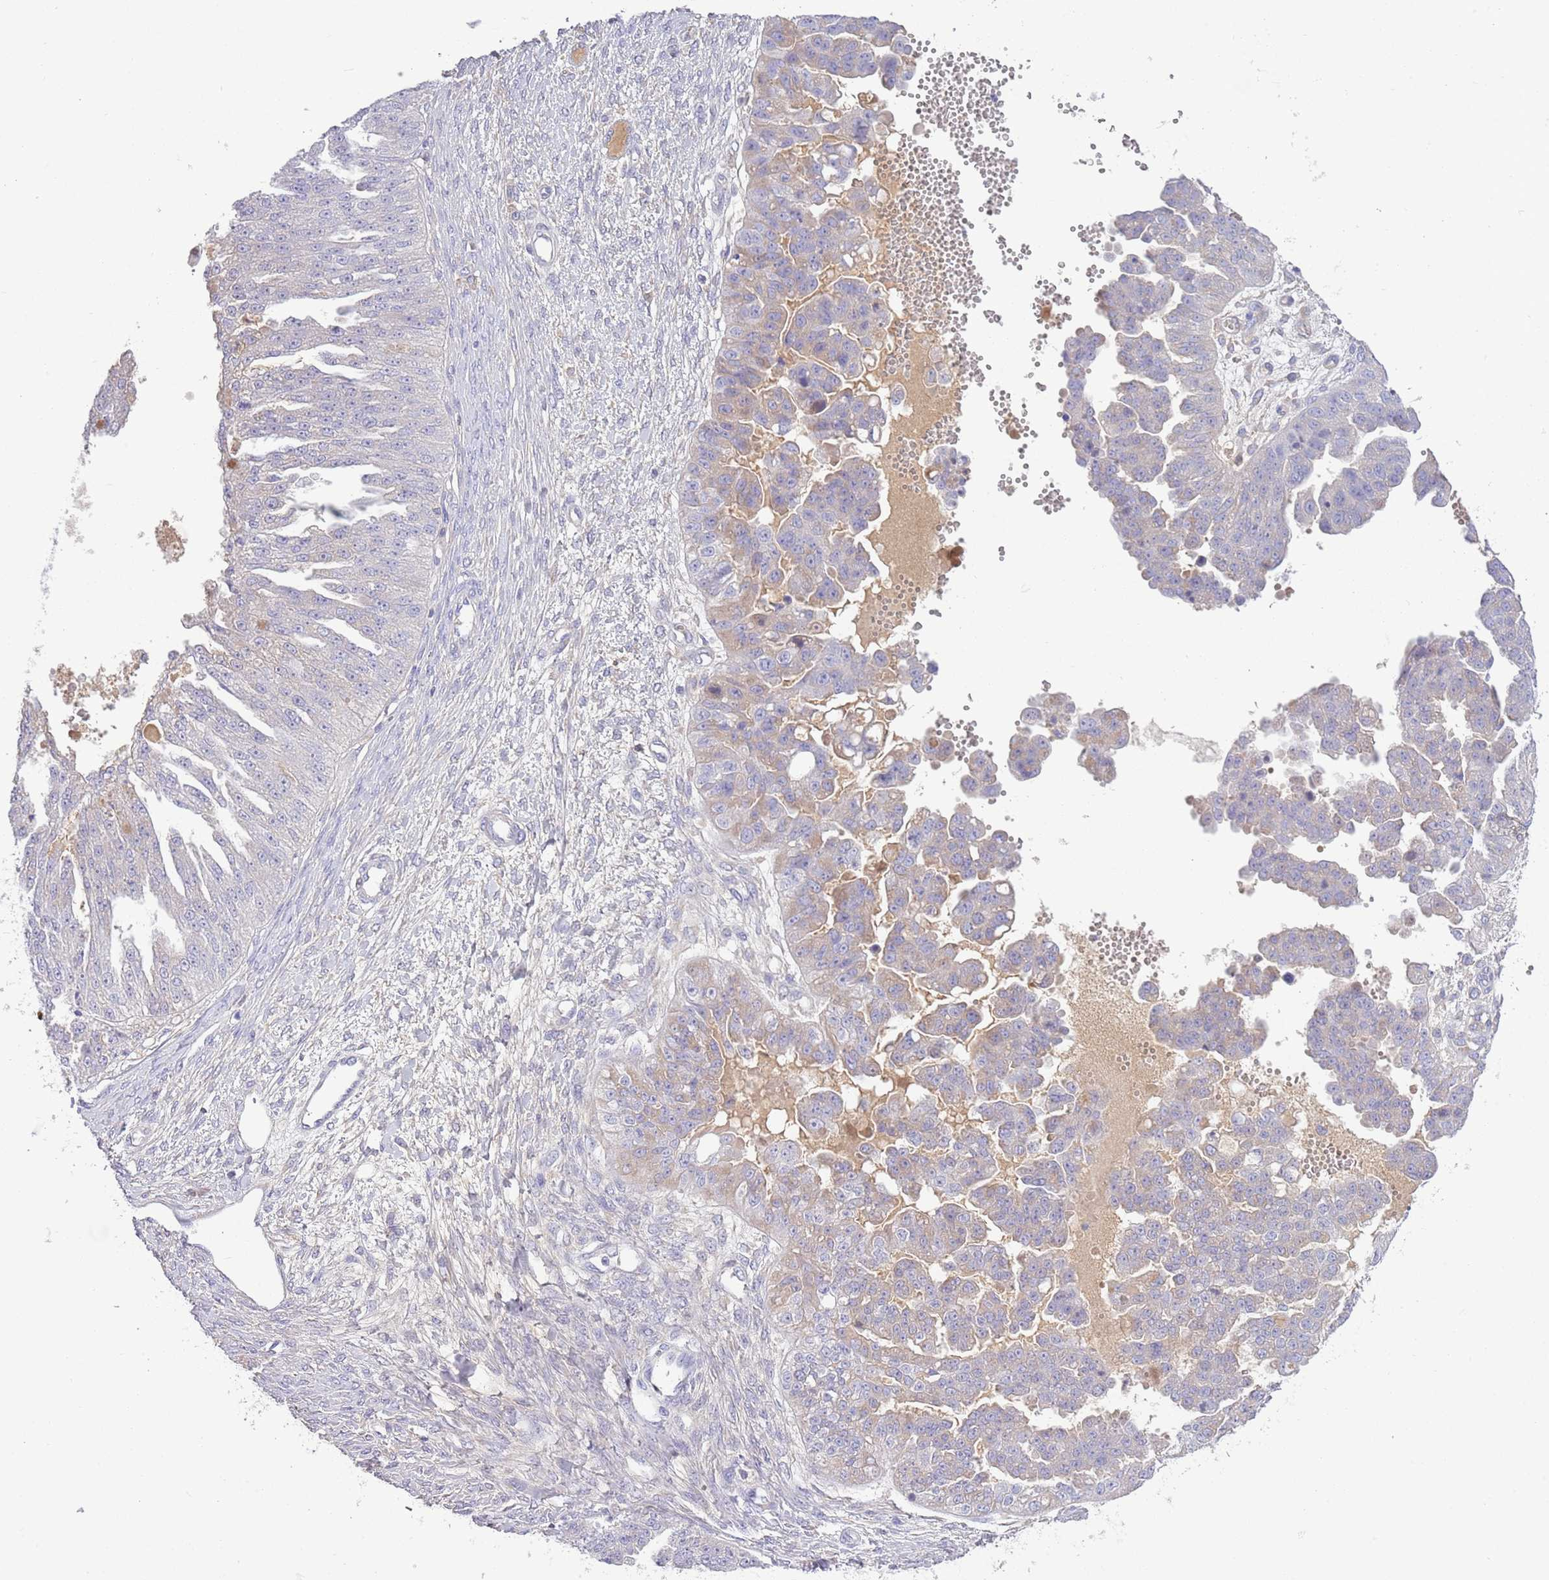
{"staining": {"intensity": "weak", "quantity": "<25%", "location": "cytoplasmic/membranous"}, "tissue": "ovarian cancer", "cell_type": "Tumor cells", "image_type": "cancer", "snomed": [{"axis": "morphology", "description": "Cystadenocarcinoma, serous, NOS"}, {"axis": "topography", "description": "Ovary"}], "caption": "A photomicrograph of ovarian cancer (serous cystadenocarcinoma) stained for a protein exhibits no brown staining in tumor cells.", "gene": "IGFL4", "patient": {"sex": "female", "age": 58}}